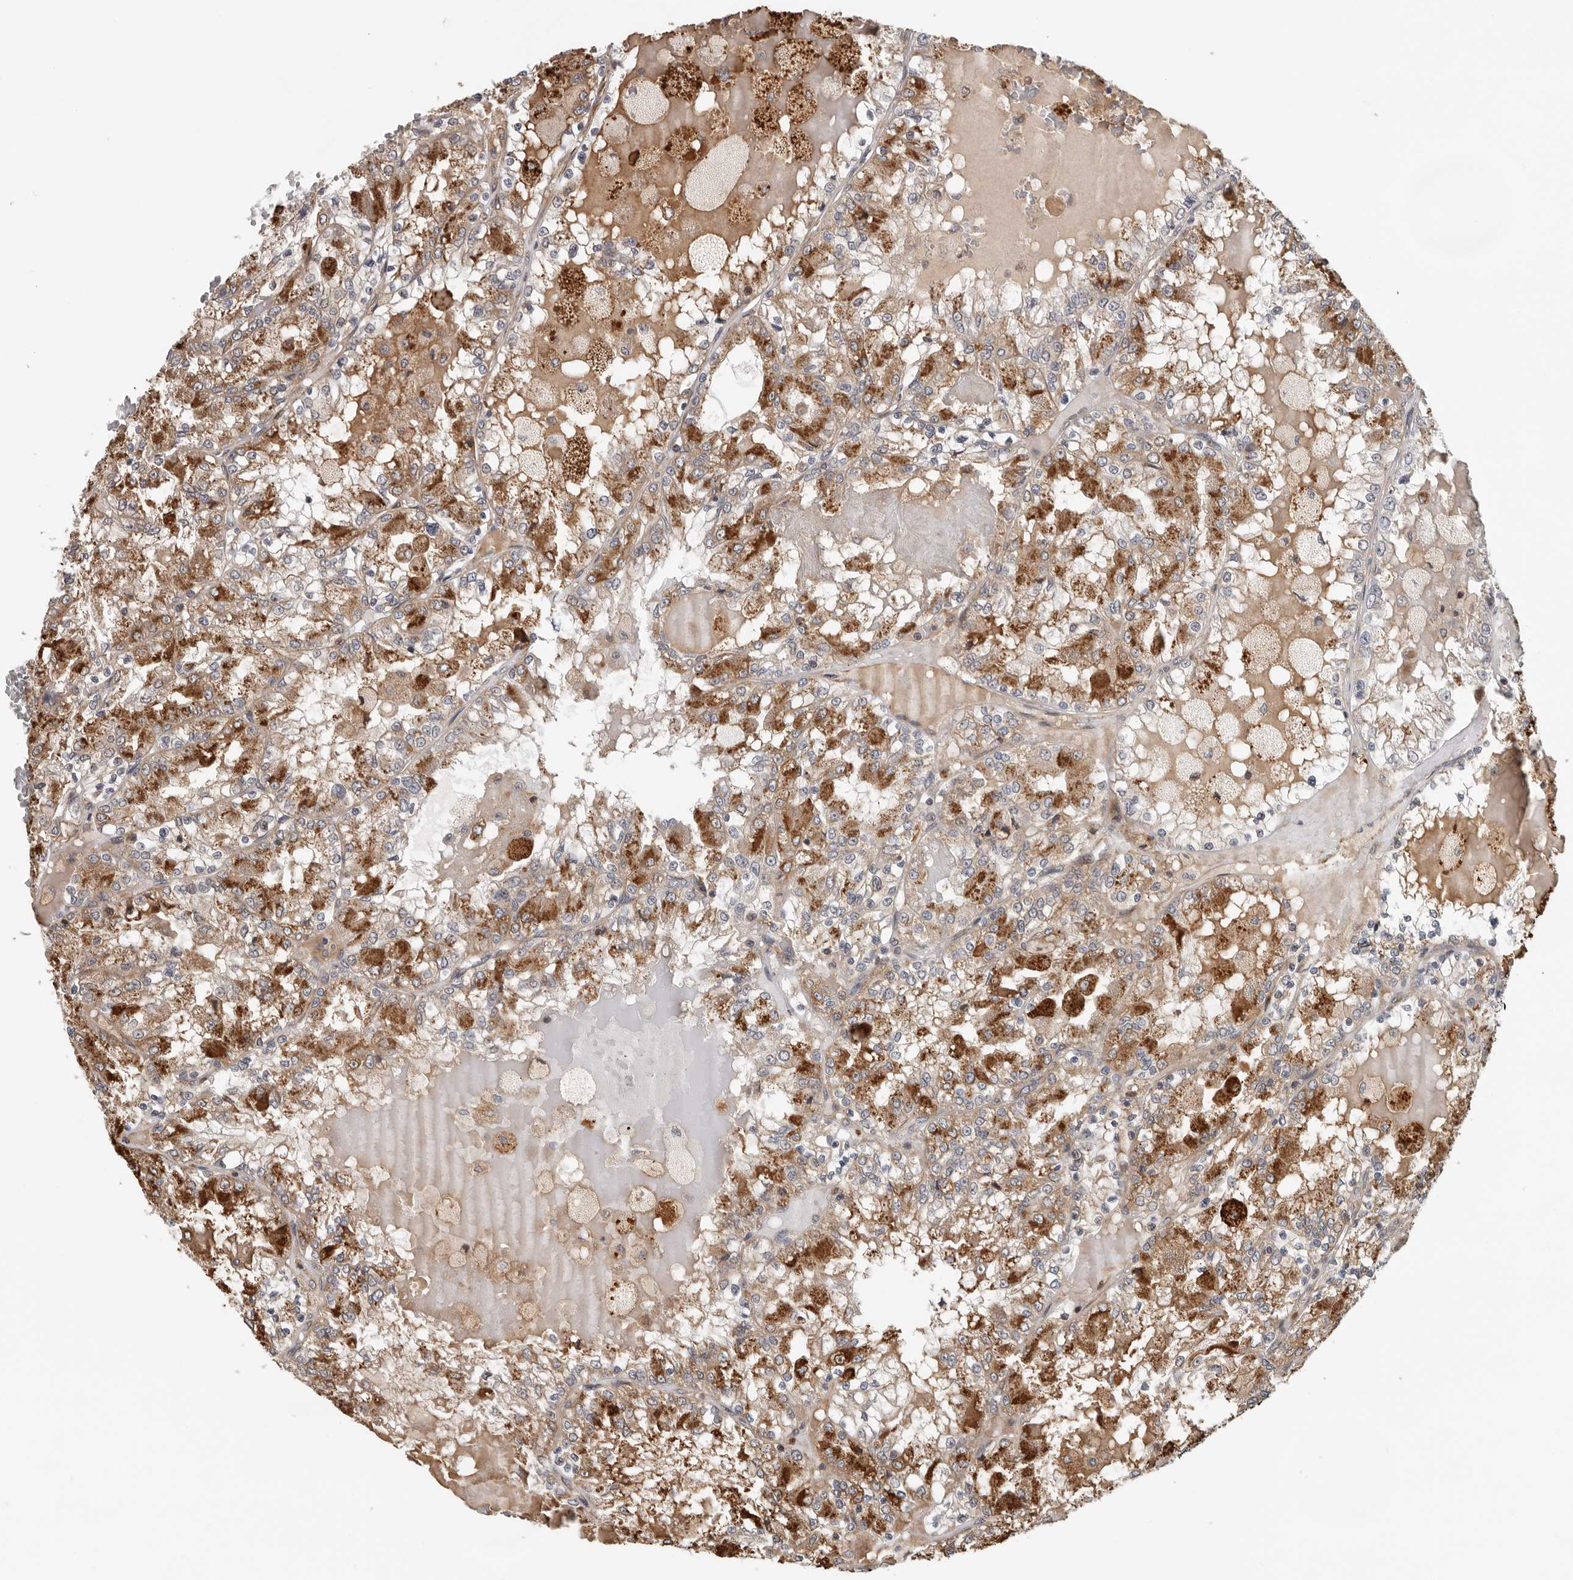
{"staining": {"intensity": "strong", "quantity": ">75%", "location": "cytoplasmic/membranous"}, "tissue": "renal cancer", "cell_type": "Tumor cells", "image_type": "cancer", "snomed": [{"axis": "morphology", "description": "Adenocarcinoma, NOS"}, {"axis": "topography", "description": "Kidney"}], "caption": "Strong cytoplasmic/membranous positivity for a protein is identified in about >75% of tumor cells of adenocarcinoma (renal) using immunohistochemistry (IHC).", "gene": "RNF157", "patient": {"sex": "female", "age": 56}}